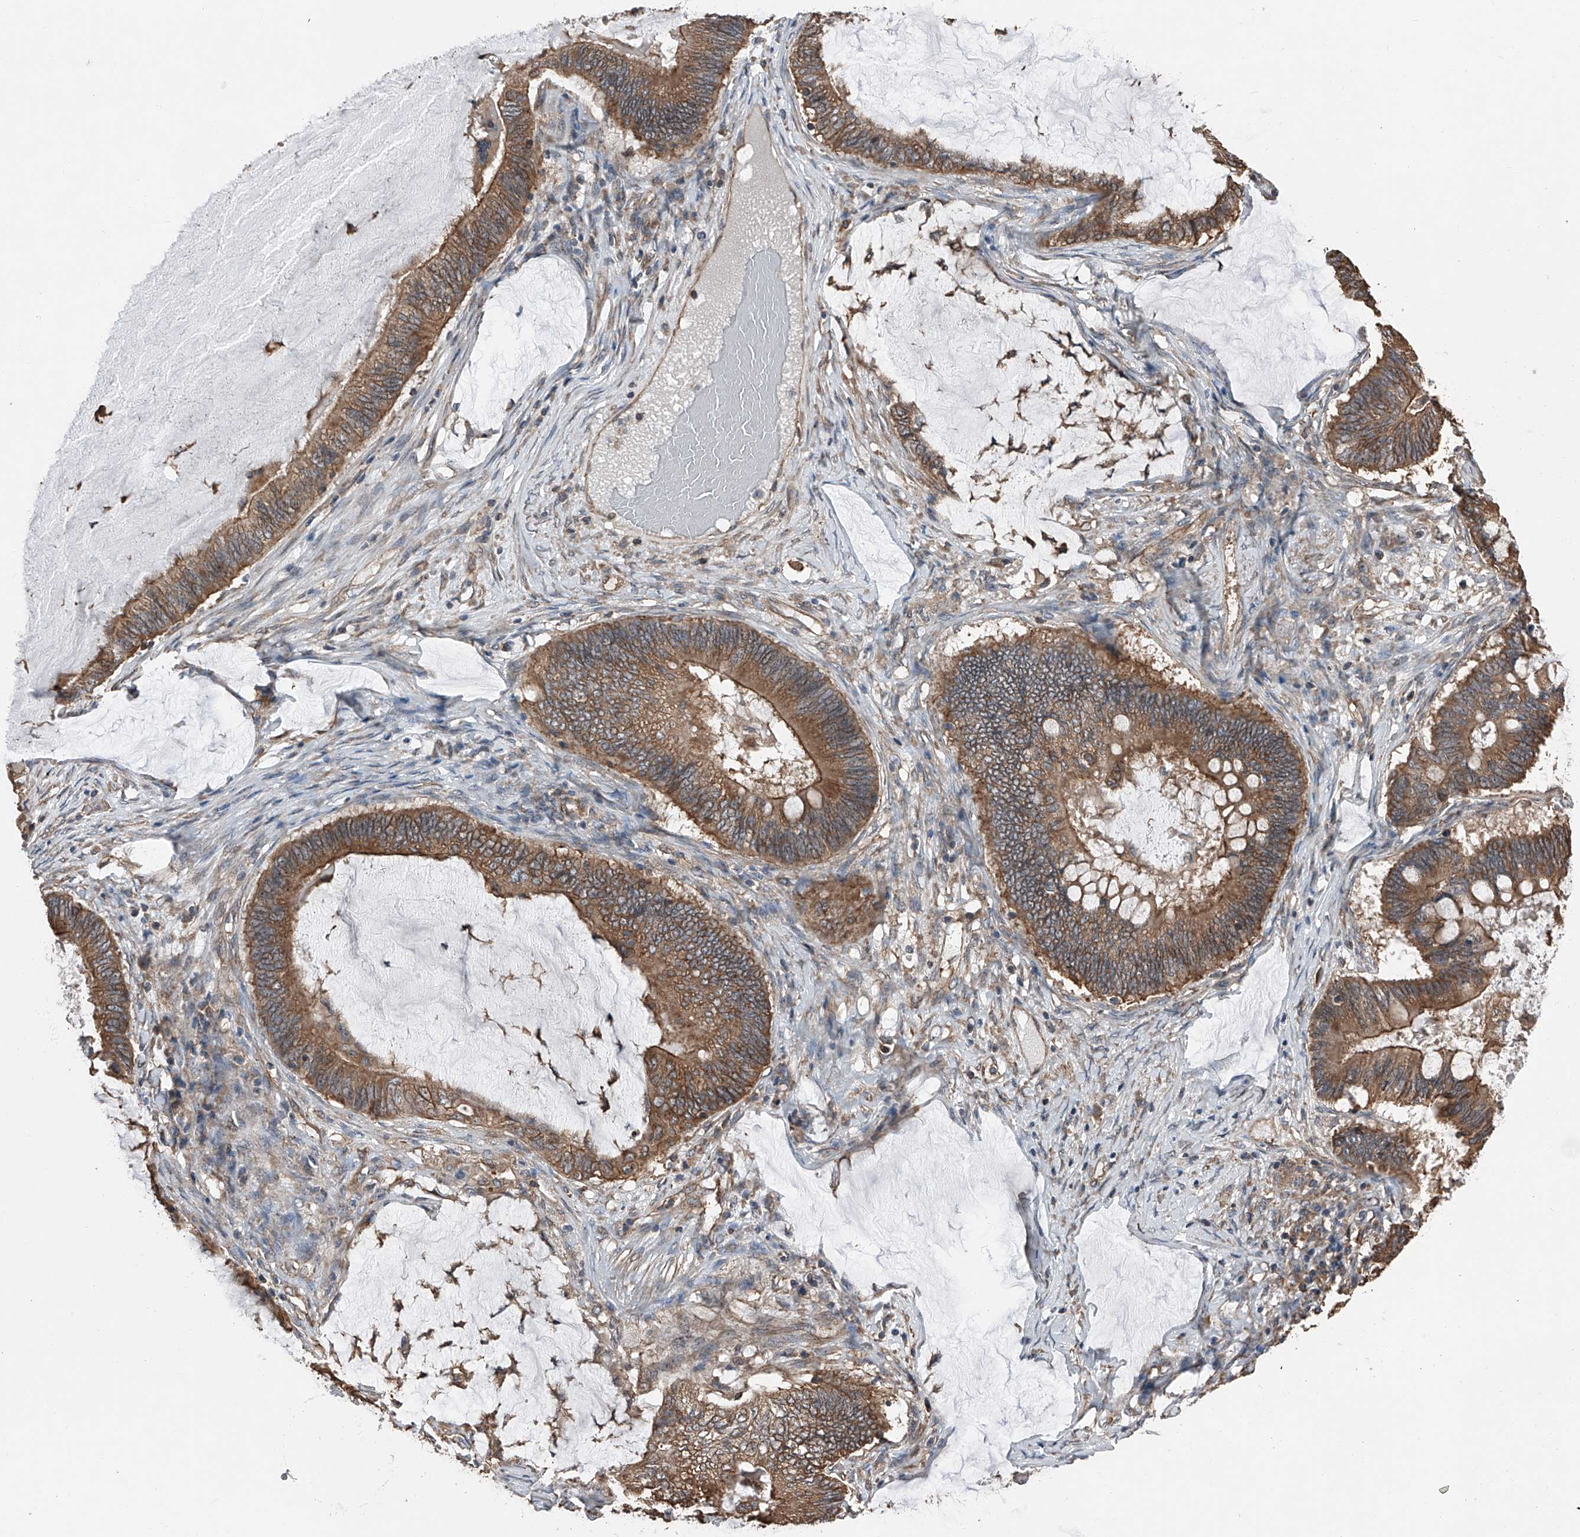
{"staining": {"intensity": "strong", "quantity": ">75%", "location": "cytoplasmic/membranous"}, "tissue": "ovarian cancer", "cell_type": "Tumor cells", "image_type": "cancer", "snomed": [{"axis": "morphology", "description": "Cystadenocarcinoma, mucinous, NOS"}, {"axis": "topography", "description": "Ovary"}], "caption": "This micrograph exhibits mucinous cystadenocarcinoma (ovarian) stained with IHC to label a protein in brown. The cytoplasmic/membranous of tumor cells show strong positivity for the protein. Nuclei are counter-stained blue.", "gene": "KCNJ2", "patient": {"sex": "female", "age": 61}}